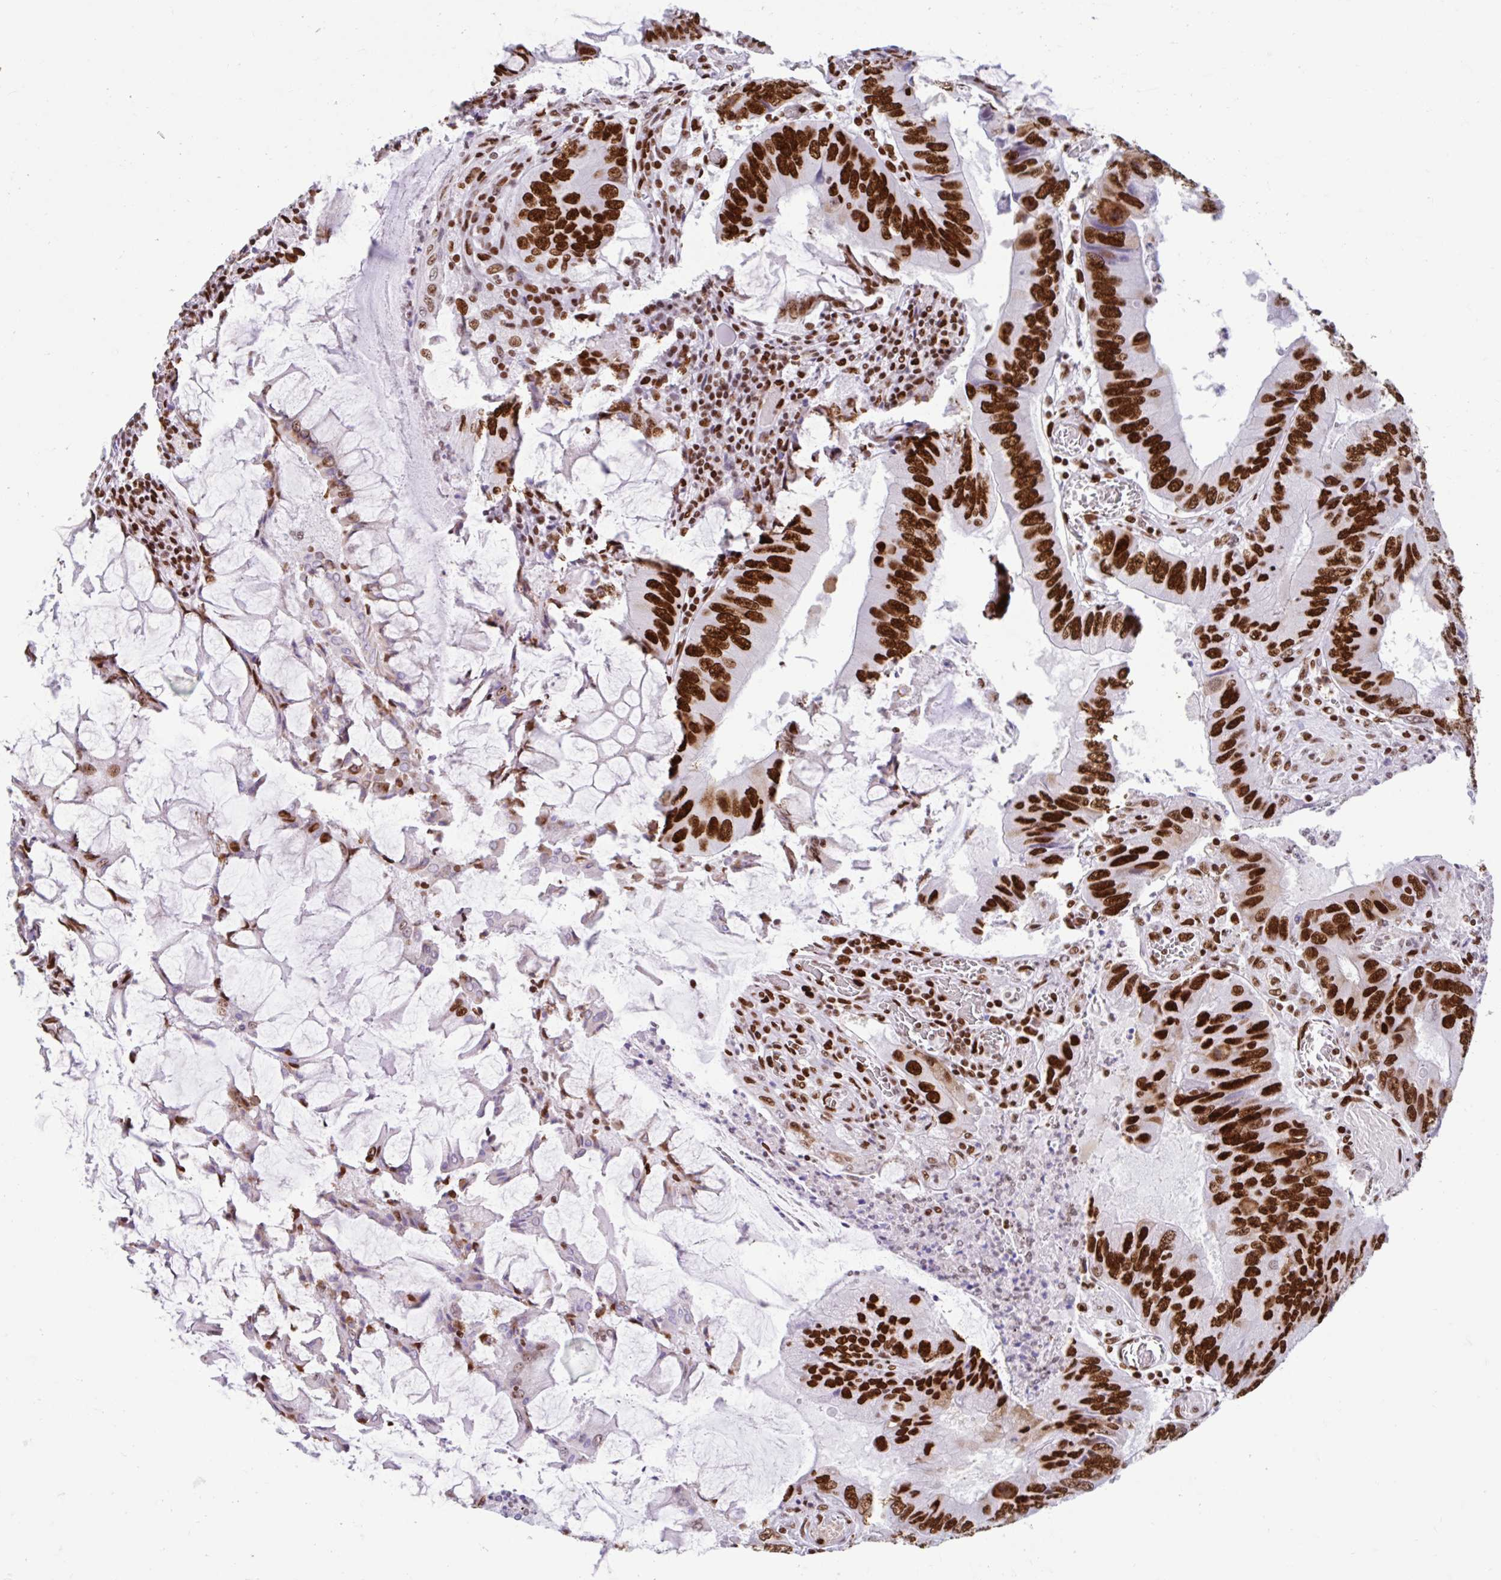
{"staining": {"intensity": "strong", "quantity": ">75%", "location": "nuclear"}, "tissue": "colorectal cancer", "cell_type": "Tumor cells", "image_type": "cancer", "snomed": [{"axis": "morphology", "description": "Adenocarcinoma, NOS"}, {"axis": "topography", "description": "Colon"}], "caption": "Tumor cells demonstrate high levels of strong nuclear positivity in about >75% of cells in adenocarcinoma (colorectal).", "gene": "KHDRBS1", "patient": {"sex": "male", "age": 53}}